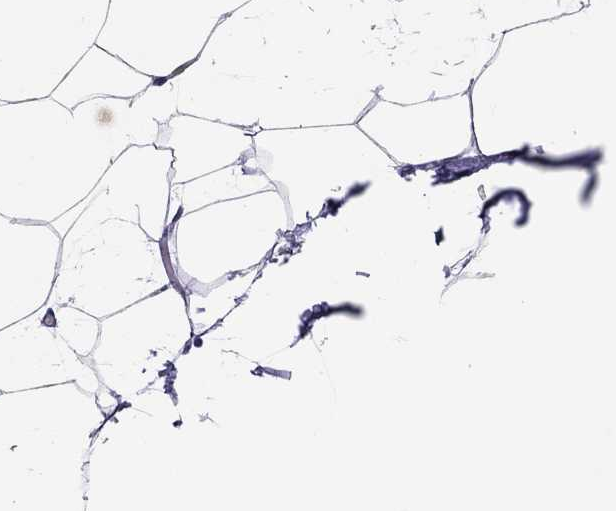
{"staining": {"intensity": "negative", "quantity": "none", "location": "none"}, "tissue": "adipose tissue", "cell_type": "Adipocytes", "image_type": "normal", "snomed": [{"axis": "morphology", "description": "Normal tissue, NOS"}, {"axis": "topography", "description": "Adipose tissue"}], "caption": "This is an IHC photomicrograph of benign human adipose tissue. There is no staining in adipocytes.", "gene": "CALHM1", "patient": {"sex": "male", "age": 57}}